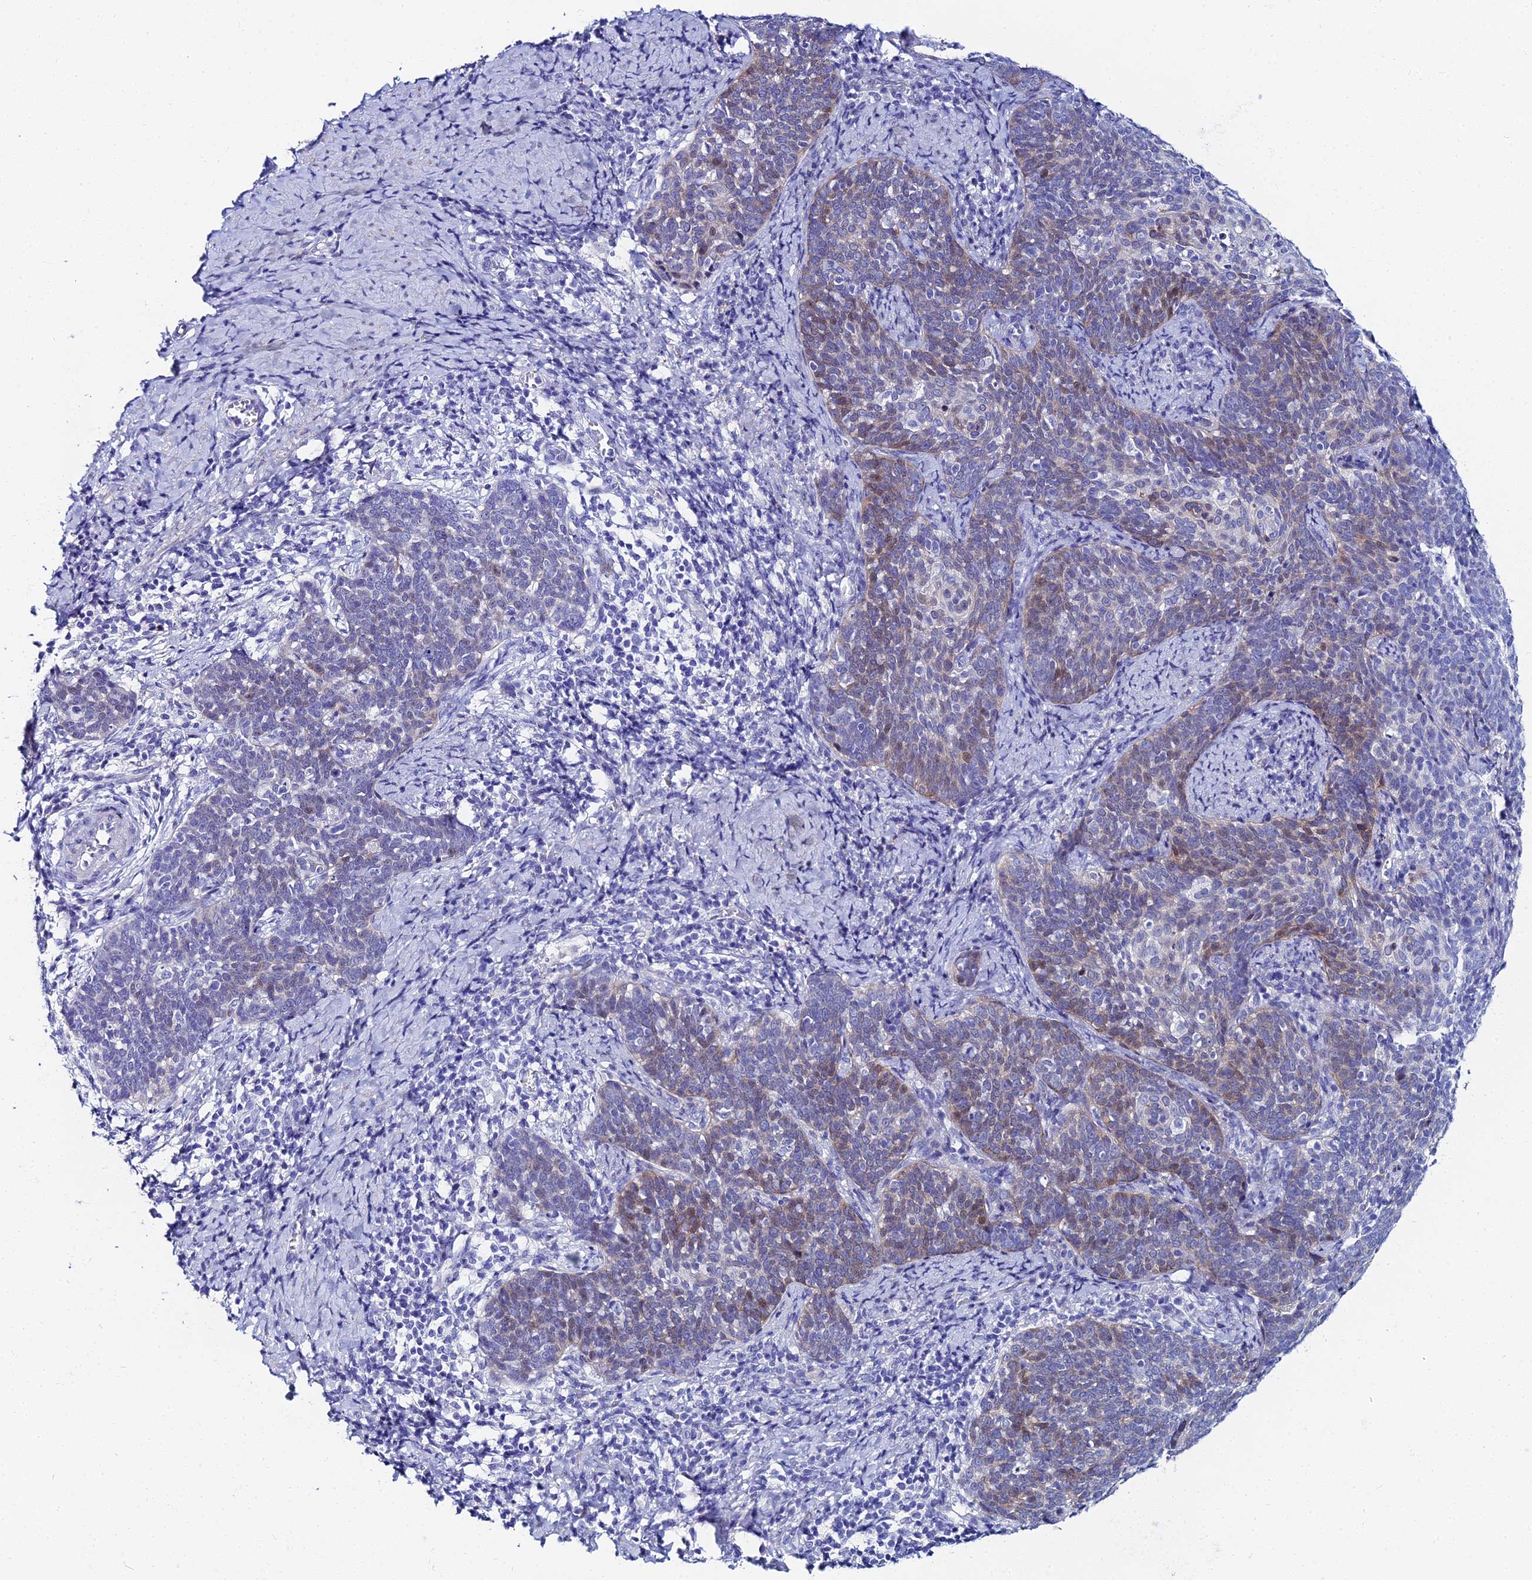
{"staining": {"intensity": "weak", "quantity": "<25%", "location": "cytoplasmic/membranous"}, "tissue": "cervical cancer", "cell_type": "Tumor cells", "image_type": "cancer", "snomed": [{"axis": "morphology", "description": "Normal tissue, NOS"}, {"axis": "morphology", "description": "Squamous cell carcinoma, NOS"}, {"axis": "topography", "description": "Cervix"}], "caption": "There is no significant expression in tumor cells of squamous cell carcinoma (cervical).", "gene": "HSPA1L", "patient": {"sex": "female", "age": 39}}